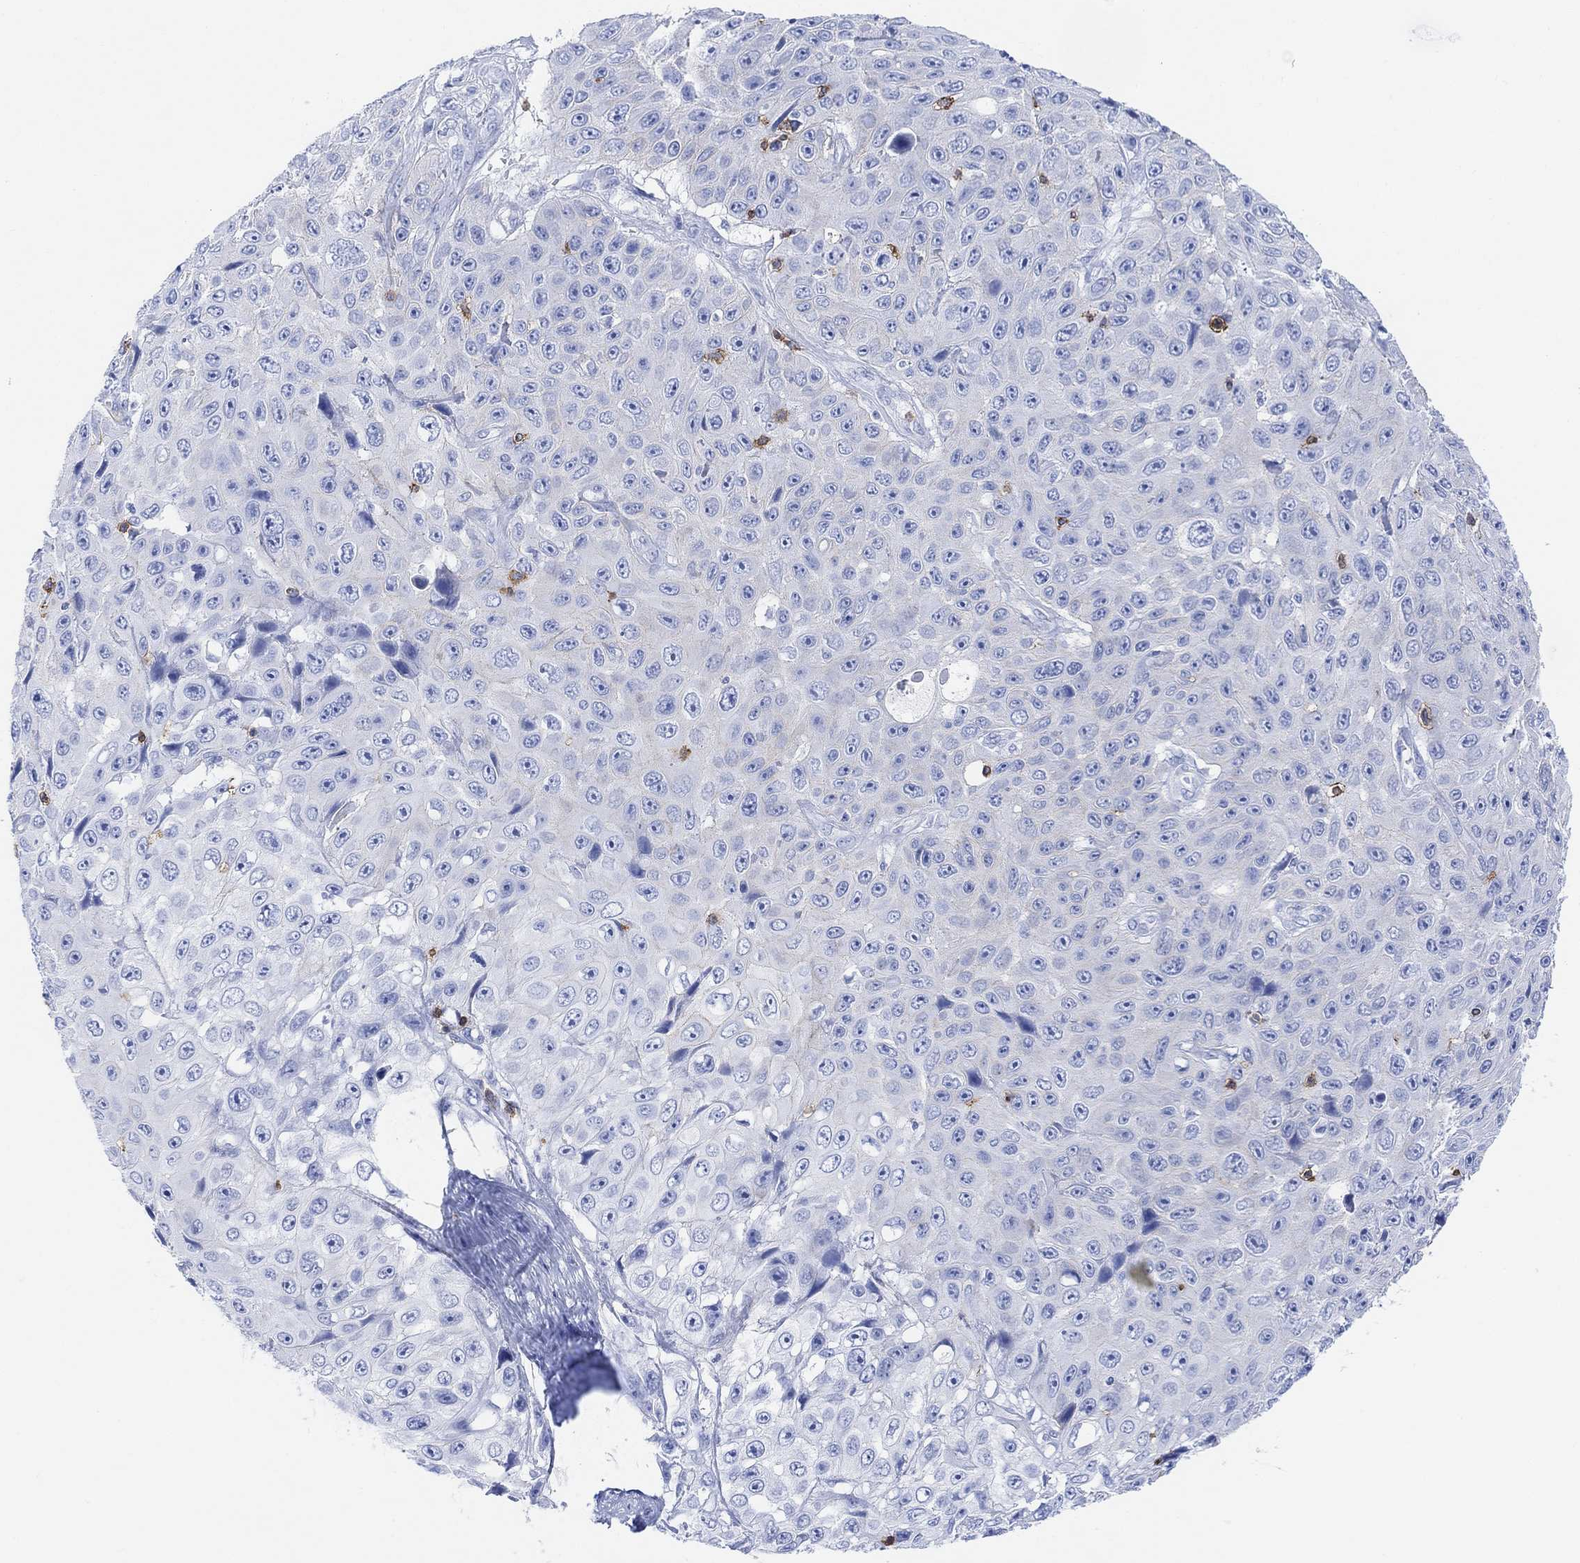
{"staining": {"intensity": "moderate", "quantity": "<25%", "location": "cytoplasmic/membranous"}, "tissue": "skin cancer", "cell_type": "Tumor cells", "image_type": "cancer", "snomed": [{"axis": "morphology", "description": "Squamous cell carcinoma, NOS"}, {"axis": "topography", "description": "Skin"}], "caption": "Brown immunohistochemical staining in human skin cancer exhibits moderate cytoplasmic/membranous positivity in about <25% of tumor cells. Ihc stains the protein of interest in brown and the nuclei are stained blue.", "gene": "GPR65", "patient": {"sex": "male", "age": 82}}